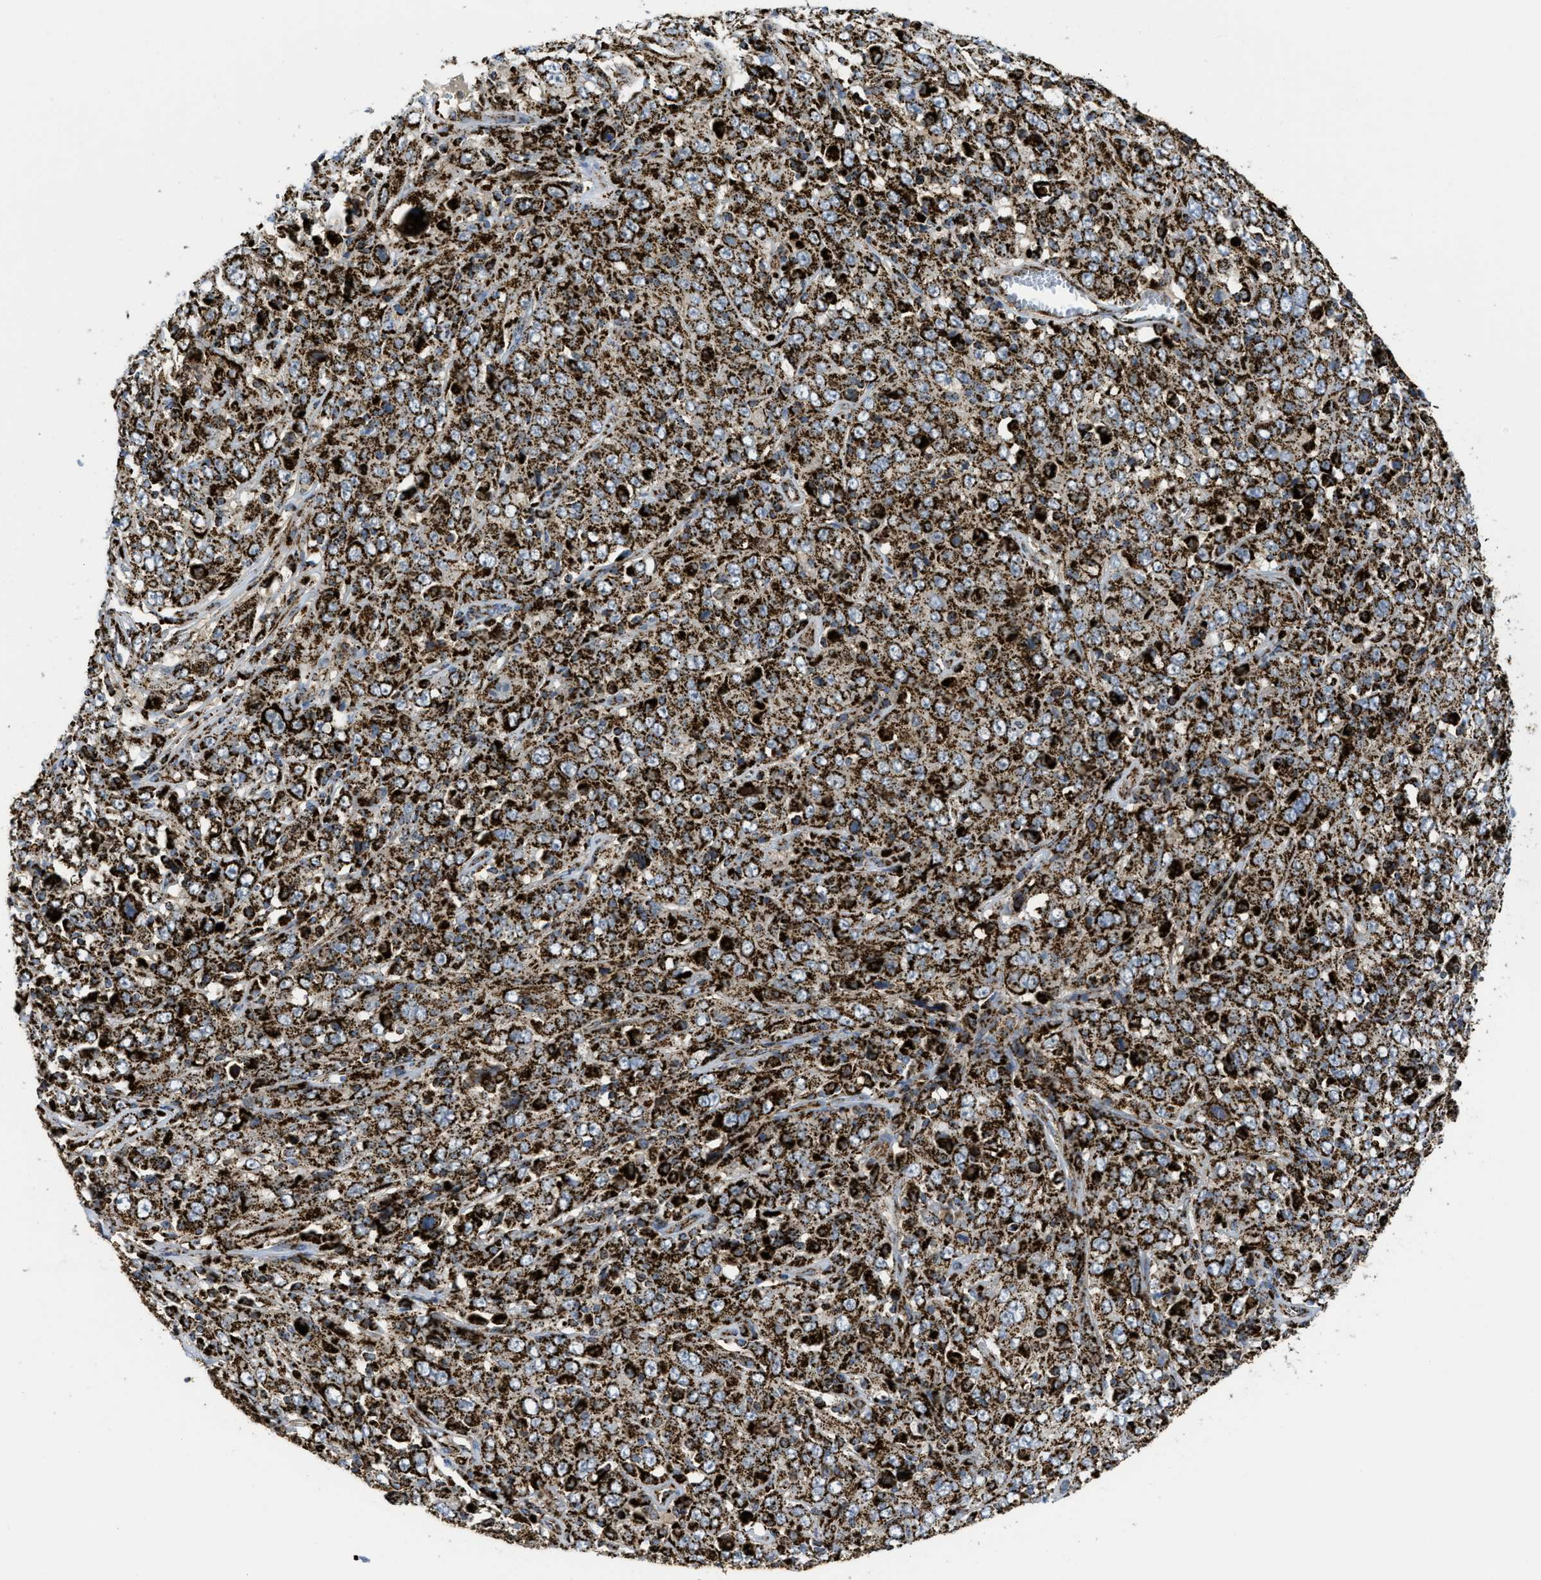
{"staining": {"intensity": "strong", "quantity": ">75%", "location": "cytoplasmic/membranous"}, "tissue": "cervical cancer", "cell_type": "Tumor cells", "image_type": "cancer", "snomed": [{"axis": "morphology", "description": "Squamous cell carcinoma, NOS"}, {"axis": "topography", "description": "Cervix"}], "caption": "IHC histopathology image of neoplastic tissue: cervical cancer (squamous cell carcinoma) stained using IHC demonstrates high levels of strong protein expression localized specifically in the cytoplasmic/membranous of tumor cells, appearing as a cytoplasmic/membranous brown color.", "gene": "SQOR", "patient": {"sex": "female", "age": 46}}